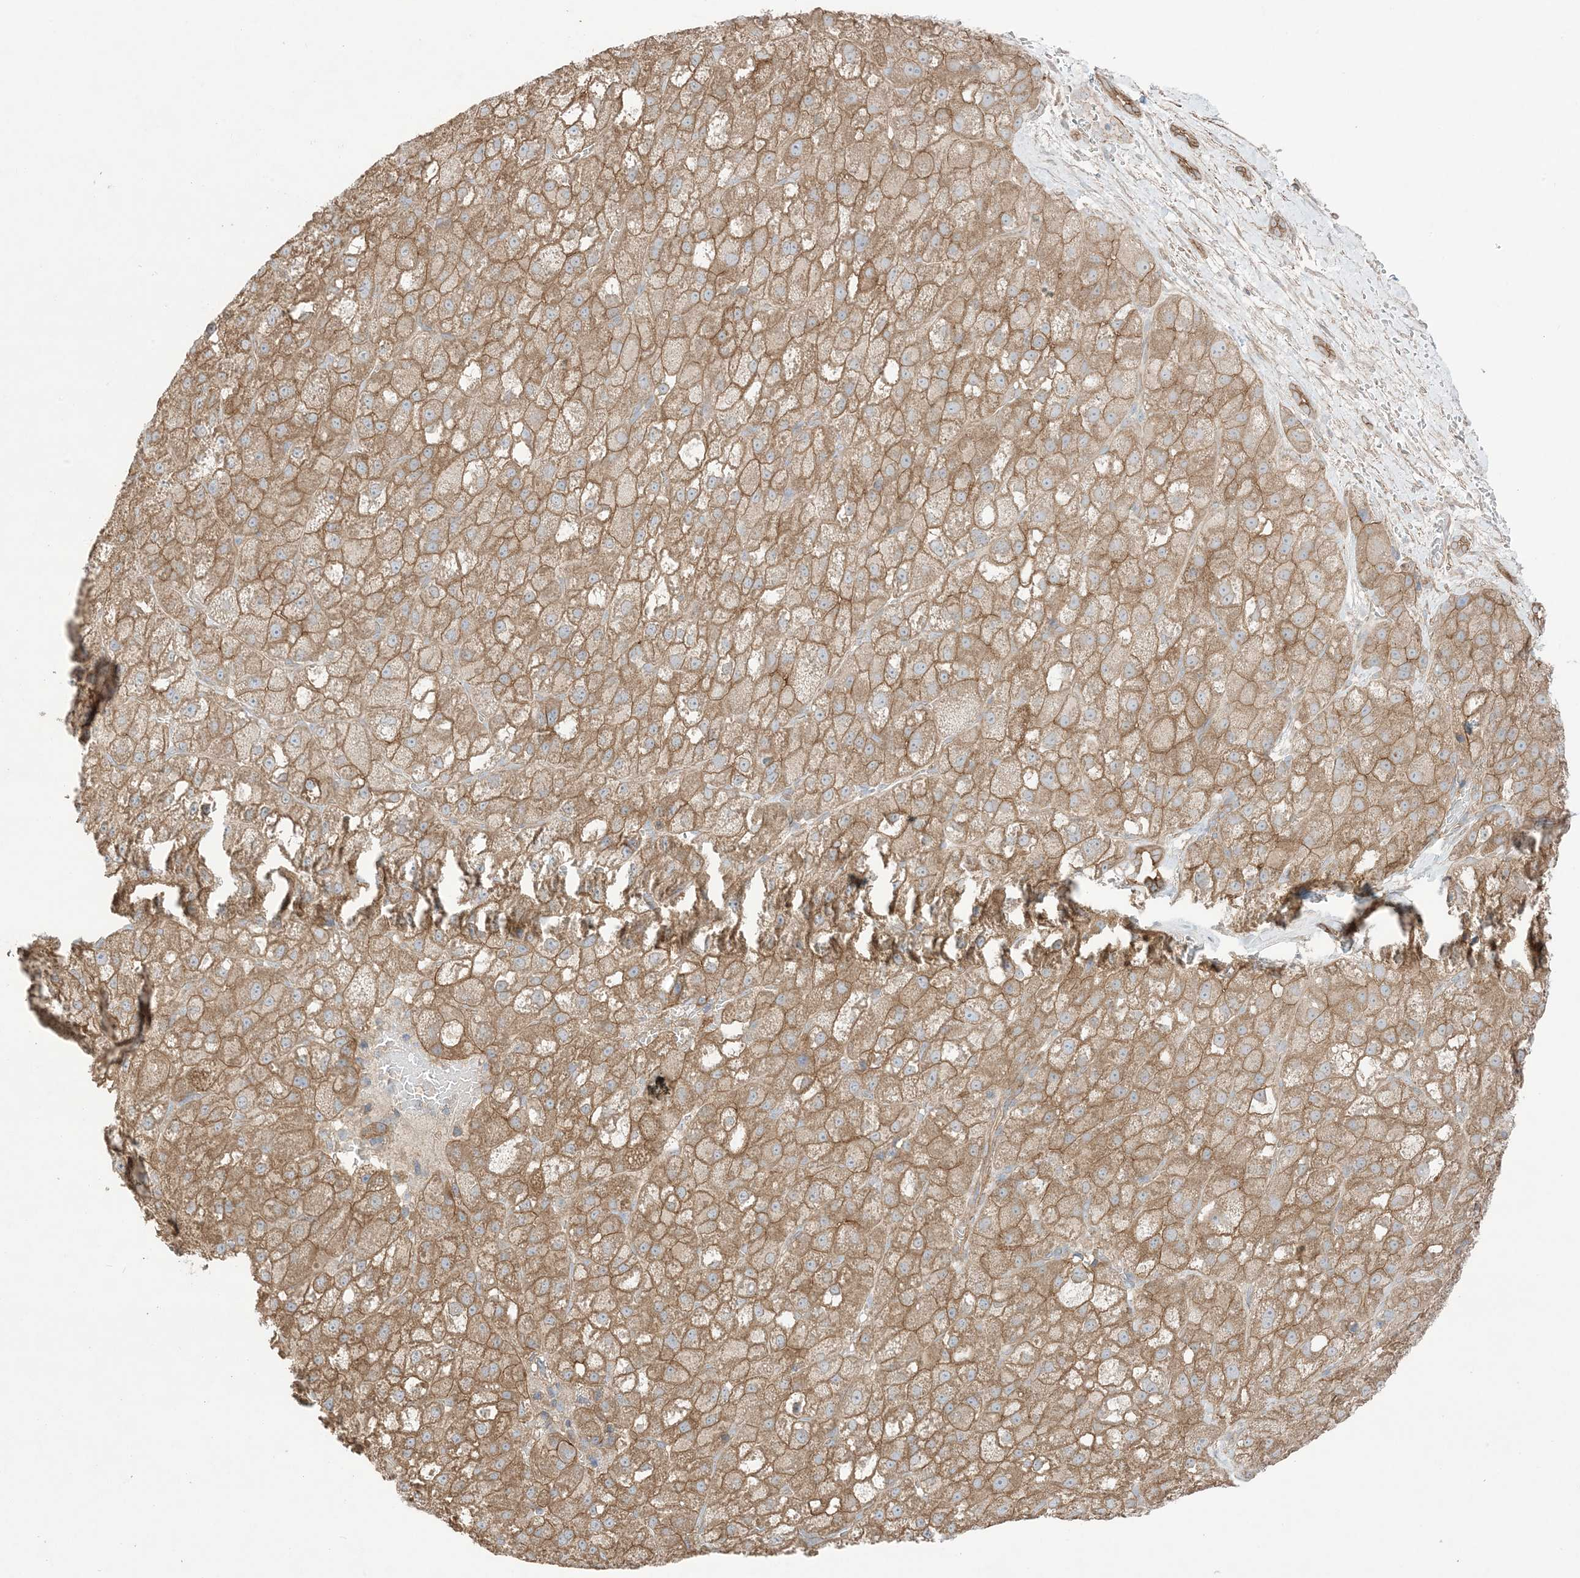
{"staining": {"intensity": "moderate", "quantity": ">75%", "location": "cytoplasmic/membranous"}, "tissue": "liver cancer", "cell_type": "Tumor cells", "image_type": "cancer", "snomed": [{"axis": "morphology", "description": "Carcinoma, Hepatocellular, NOS"}, {"axis": "topography", "description": "Liver"}], "caption": "Immunohistochemistry image of neoplastic tissue: liver cancer (hepatocellular carcinoma) stained using immunohistochemistry (IHC) shows medium levels of moderate protein expression localized specifically in the cytoplasmic/membranous of tumor cells, appearing as a cytoplasmic/membranous brown color.", "gene": "CCNY", "patient": {"sex": "male", "age": 57}}